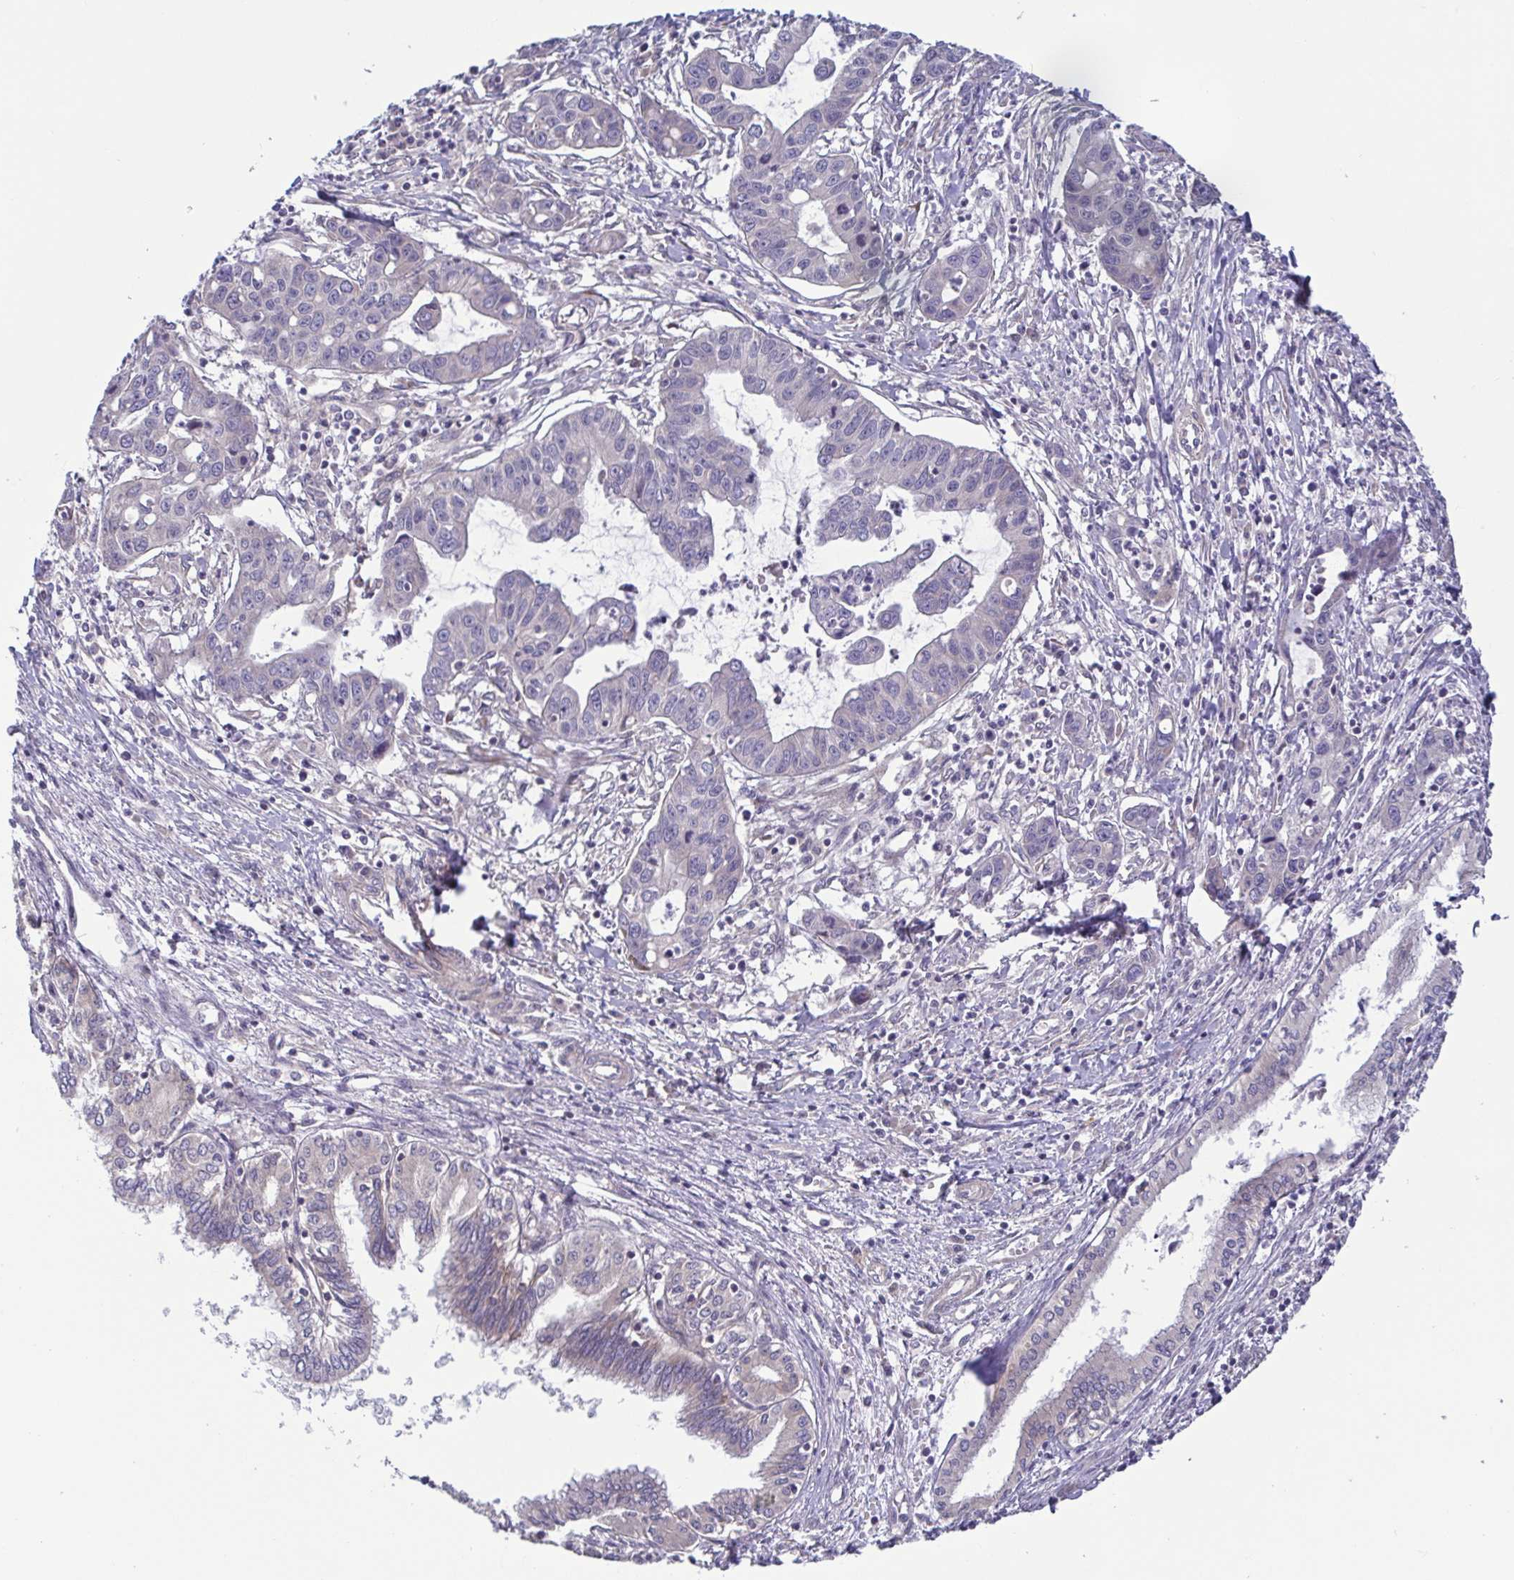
{"staining": {"intensity": "negative", "quantity": "none", "location": "none"}, "tissue": "liver cancer", "cell_type": "Tumor cells", "image_type": "cancer", "snomed": [{"axis": "morphology", "description": "Cholangiocarcinoma"}, {"axis": "topography", "description": "Liver"}], "caption": "Immunohistochemical staining of human liver cancer displays no significant expression in tumor cells.", "gene": "LMF2", "patient": {"sex": "male", "age": 58}}